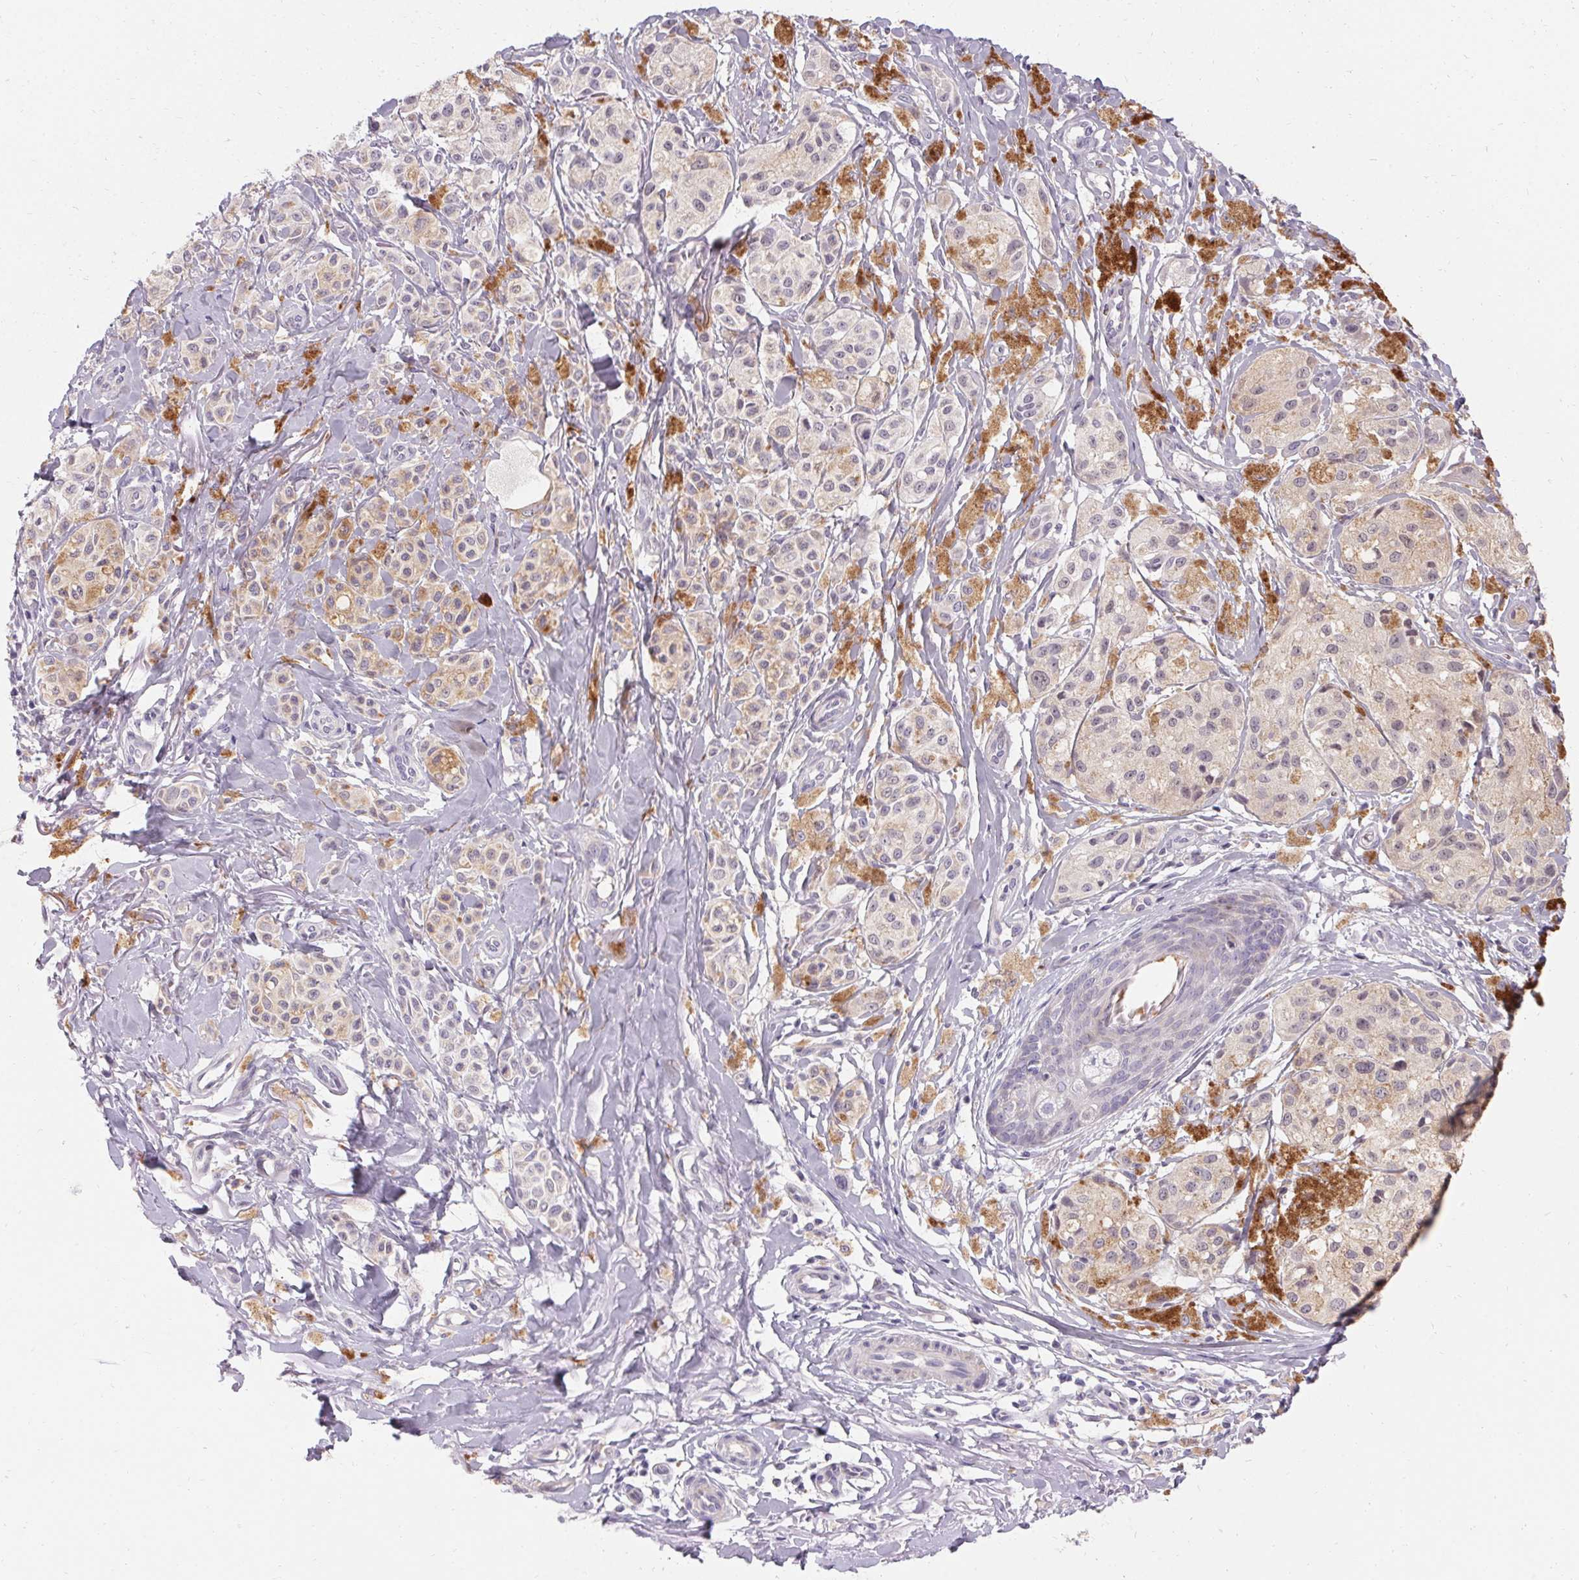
{"staining": {"intensity": "negative", "quantity": "none", "location": "none"}, "tissue": "melanoma", "cell_type": "Tumor cells", "image_type": "cancer", "snomed": [{"axis": "morphology", "description": "Malignant melanoma, NOS"}, {"axis": "topography", "description": "Skin"}], "caption": "Malignant melanoma was stained to show a protein in brown. There is no significant staining in tumor cells.", "gene": "TRIP13", "patient": {"sex": "female", "age": 80}}